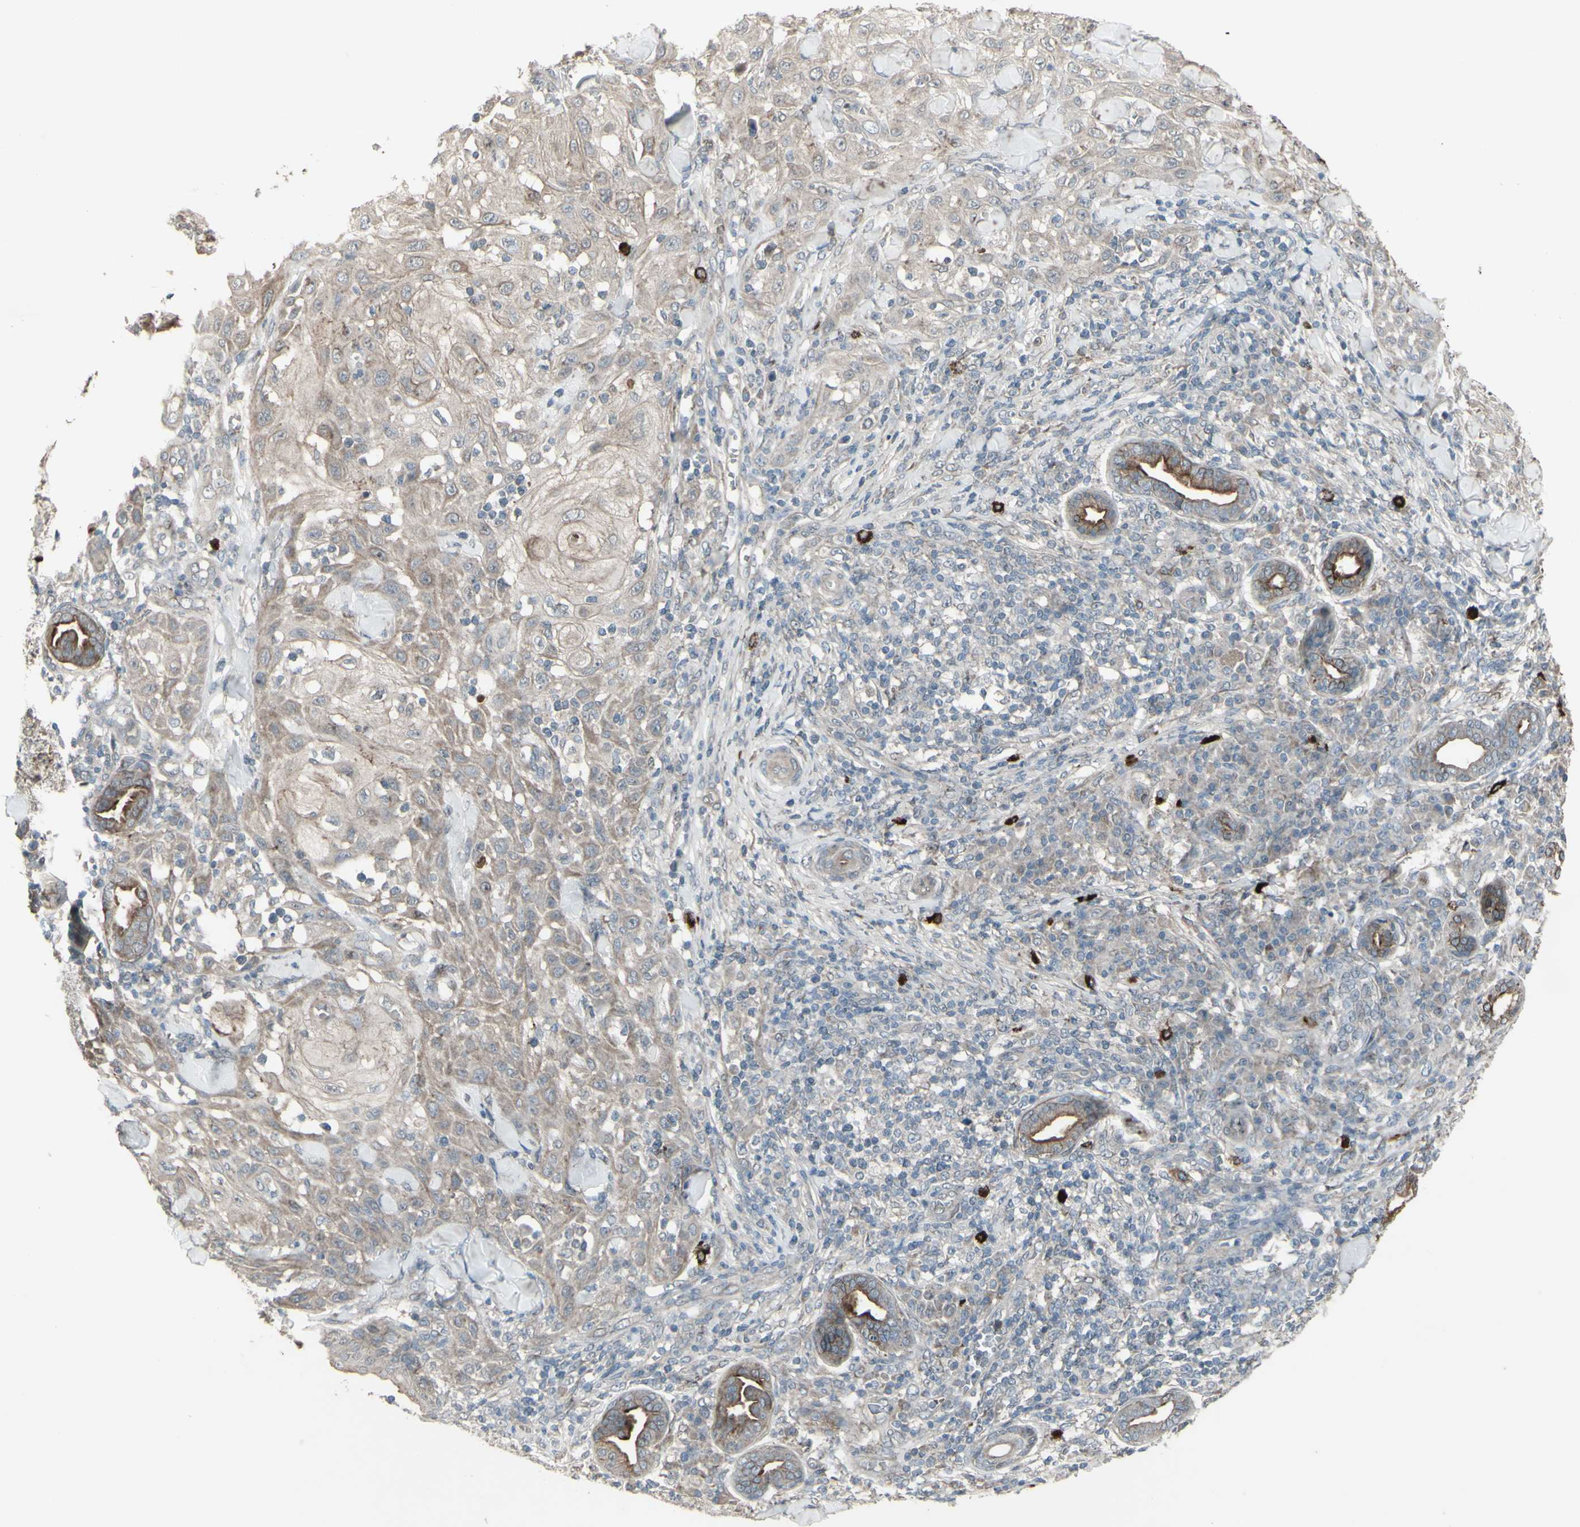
{"staining": {"intensity": "weak", "quantity": ">75%", "location": "cytoplasmic/membranous"}, "tissue": "skin cancer", "cell_type": "Tumor cells", "image_type": "cancer", "snomed": [{"axis": "morphology", "description": "Squamous cell carcinoma, NOS"}, {"axis": "topography", "description": "Skin"}], "caption": "The immunohistochemical stain shows weak cytoplasmic/membranous positivity in tumor cells of squamous cell carcinoma (skin) tissue.", "gene": "GRAMD1B", "patient": {"sex": "male", "age": 24}}